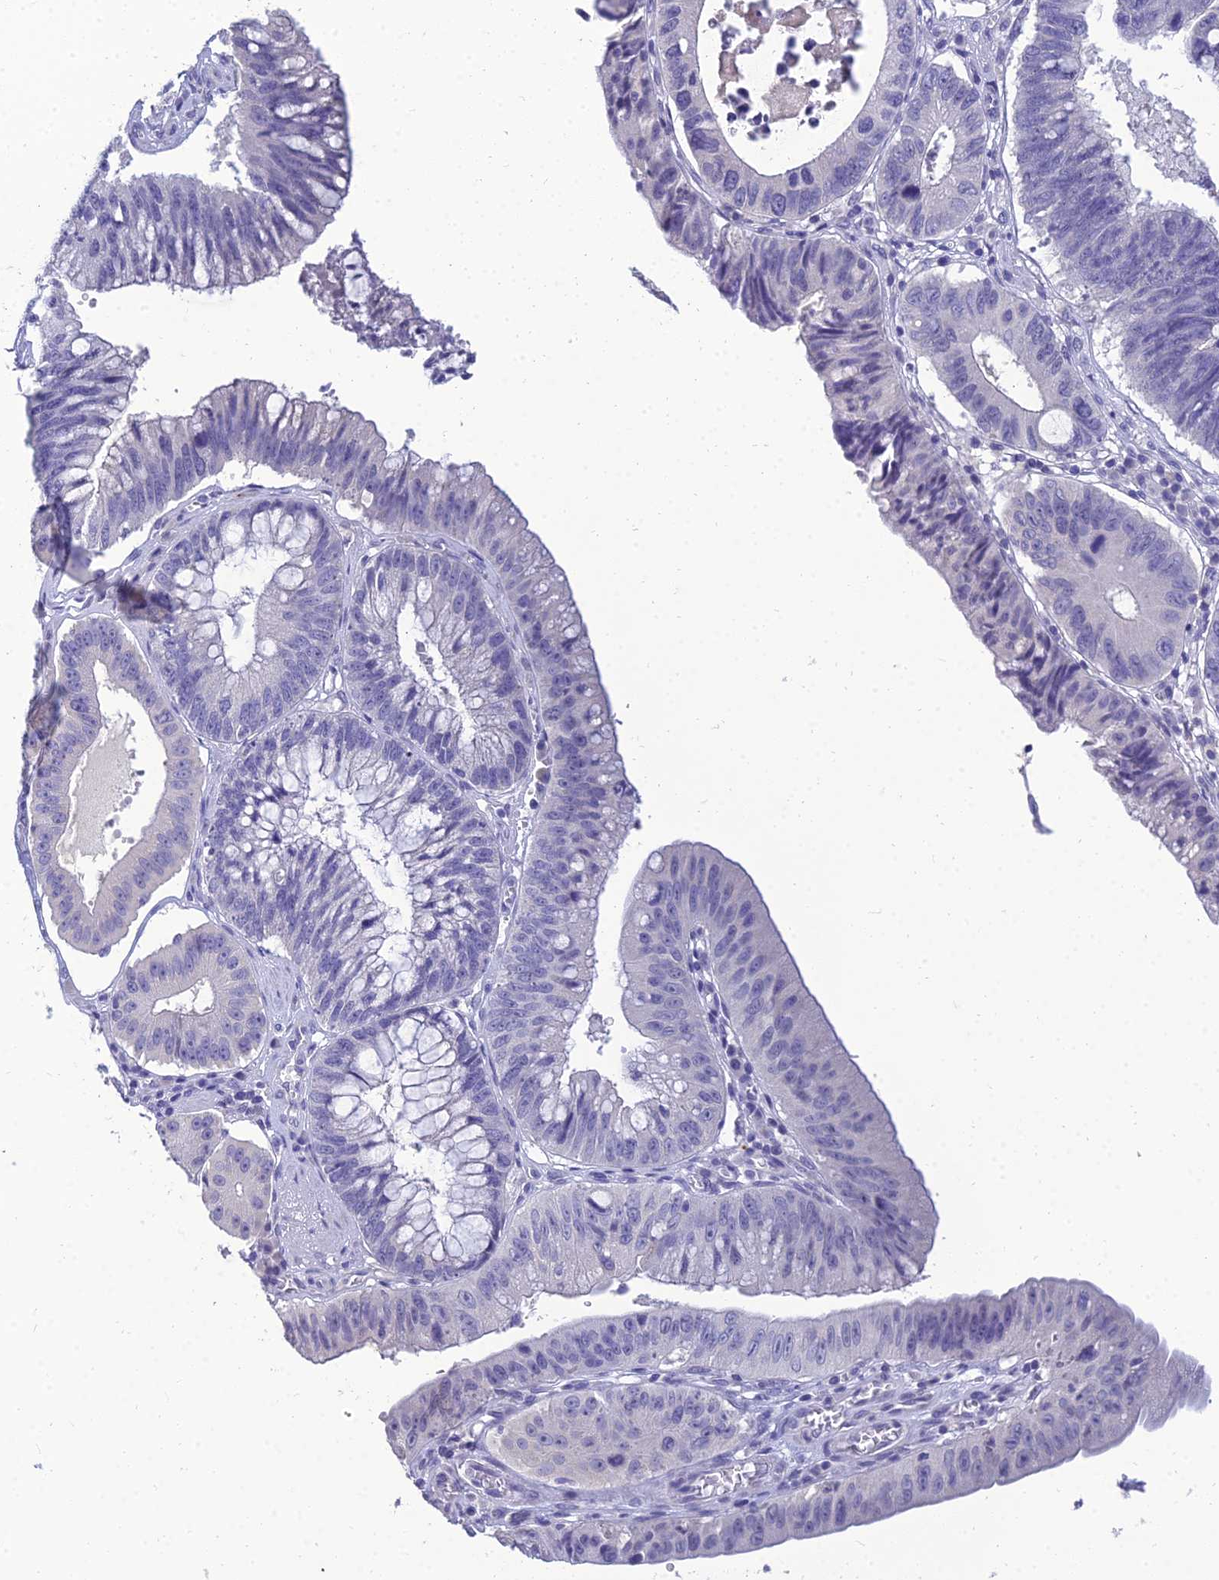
{"staining": {"intensity": "negative", "quantity": "none", "location": "none"}, "tissue": "stomach cancer", "cell_type": "Tumor cells", "image_type": "cancer", "snomed": [{"axis": "morphology", "description": "Adenocarcinoma, NOS"}, {"axis": "topography", "description": "Stomach"}], "caption": "The image demonstrates no significant expression in tumor cells of stomach adenocarcinoma.", "gene": "NPY", "patient": {"sex": "male", "age": 59}}